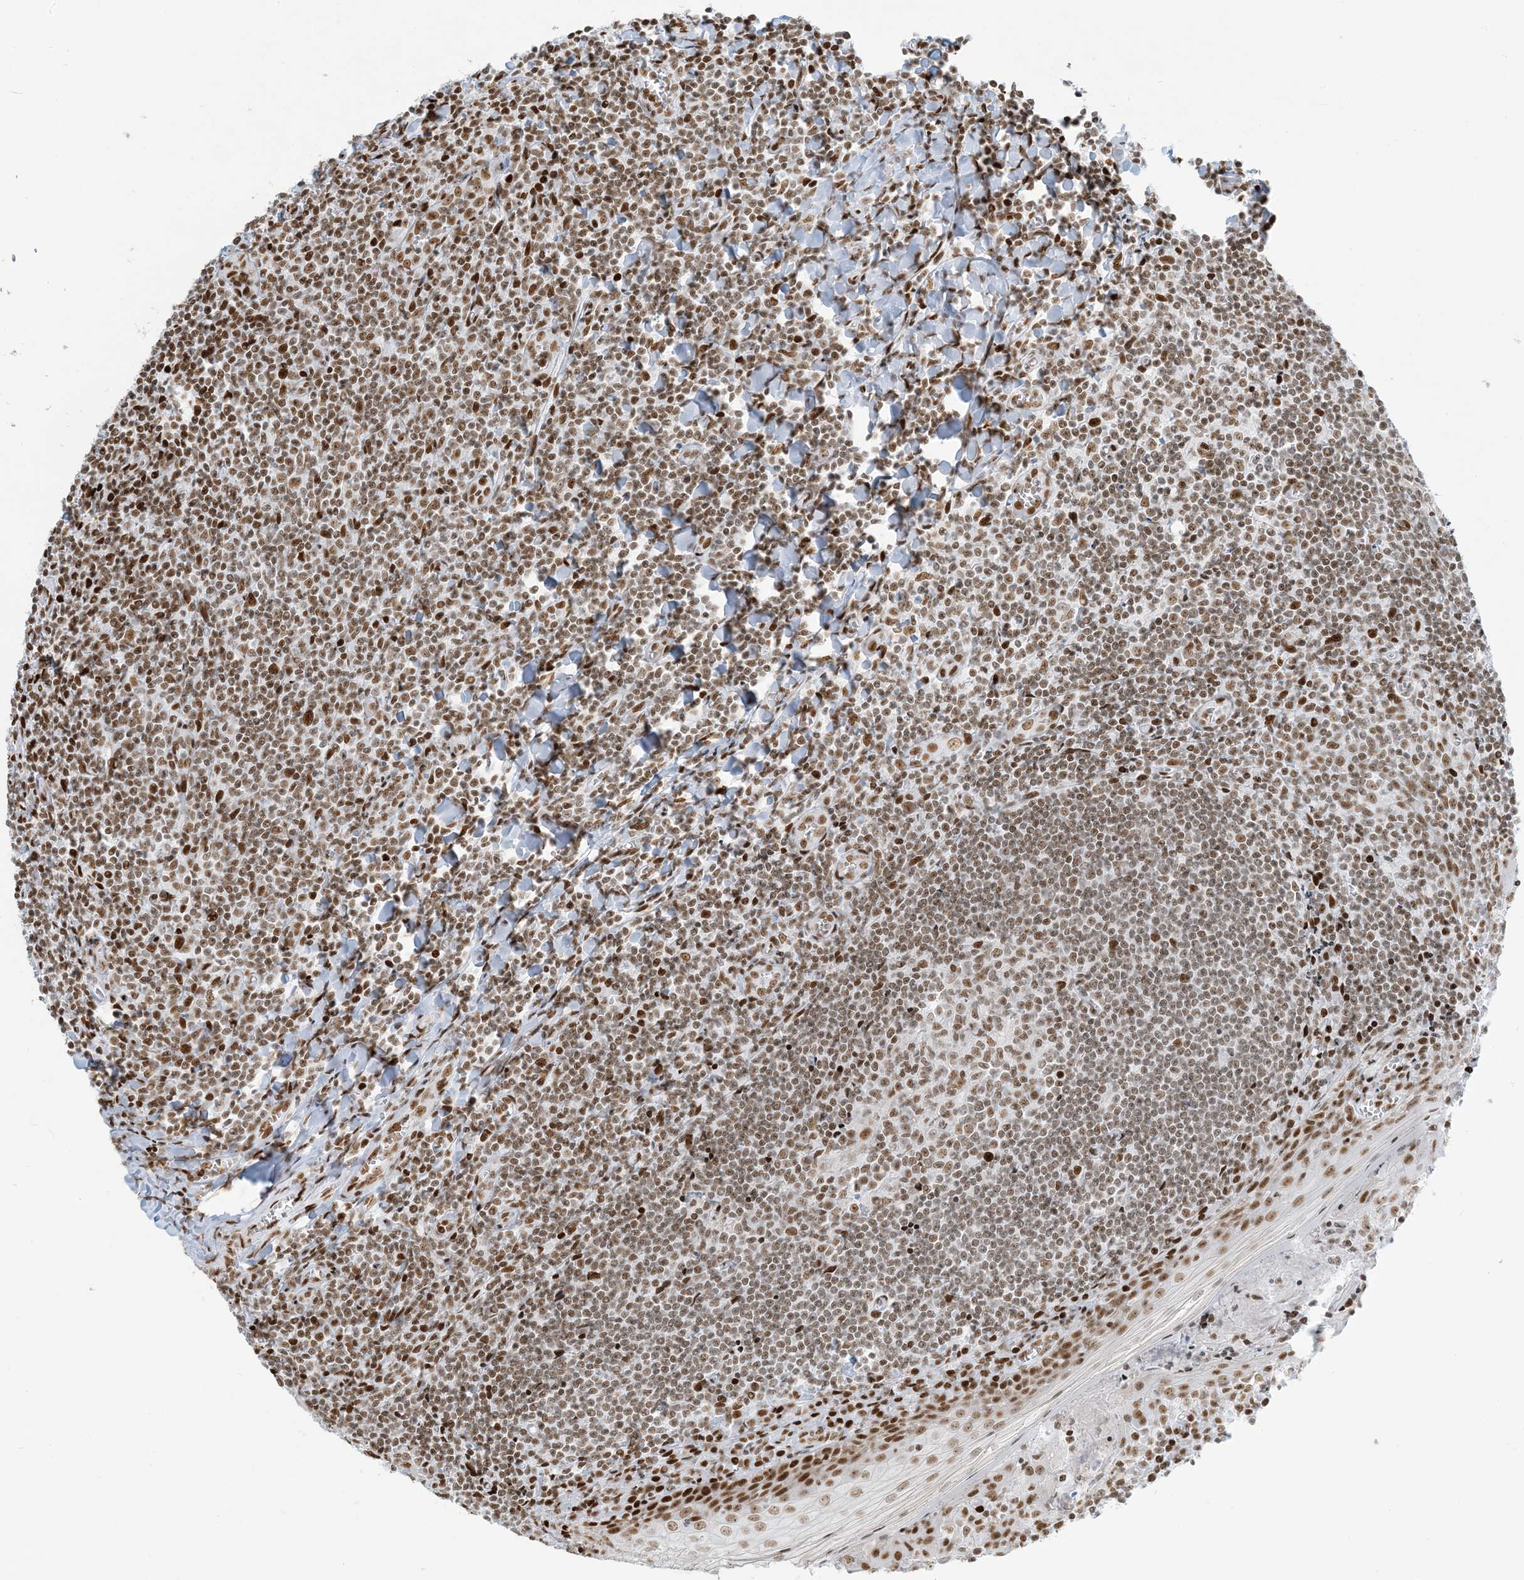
{"staining": {"intensity": "moderate", "quantity": ">75%", "location": "nuclear"}, "tissue": "tonsil", "cell_type": "Germinal center cells", "image_type": "normal", "snomed": [{"axis": "morphology", "description": "Normal tissue, NOS"}, {"axis": "topography", "description": "Tonsil"}], "caption": "Tonsil stained for a protein reveals moderate nuclear positivity in germinal center cells. (brown staining indicates protein expression, while blue staining denotes nuclei).", "gene": "STAG1", "patient": {"sex": "male", "age": 27}}